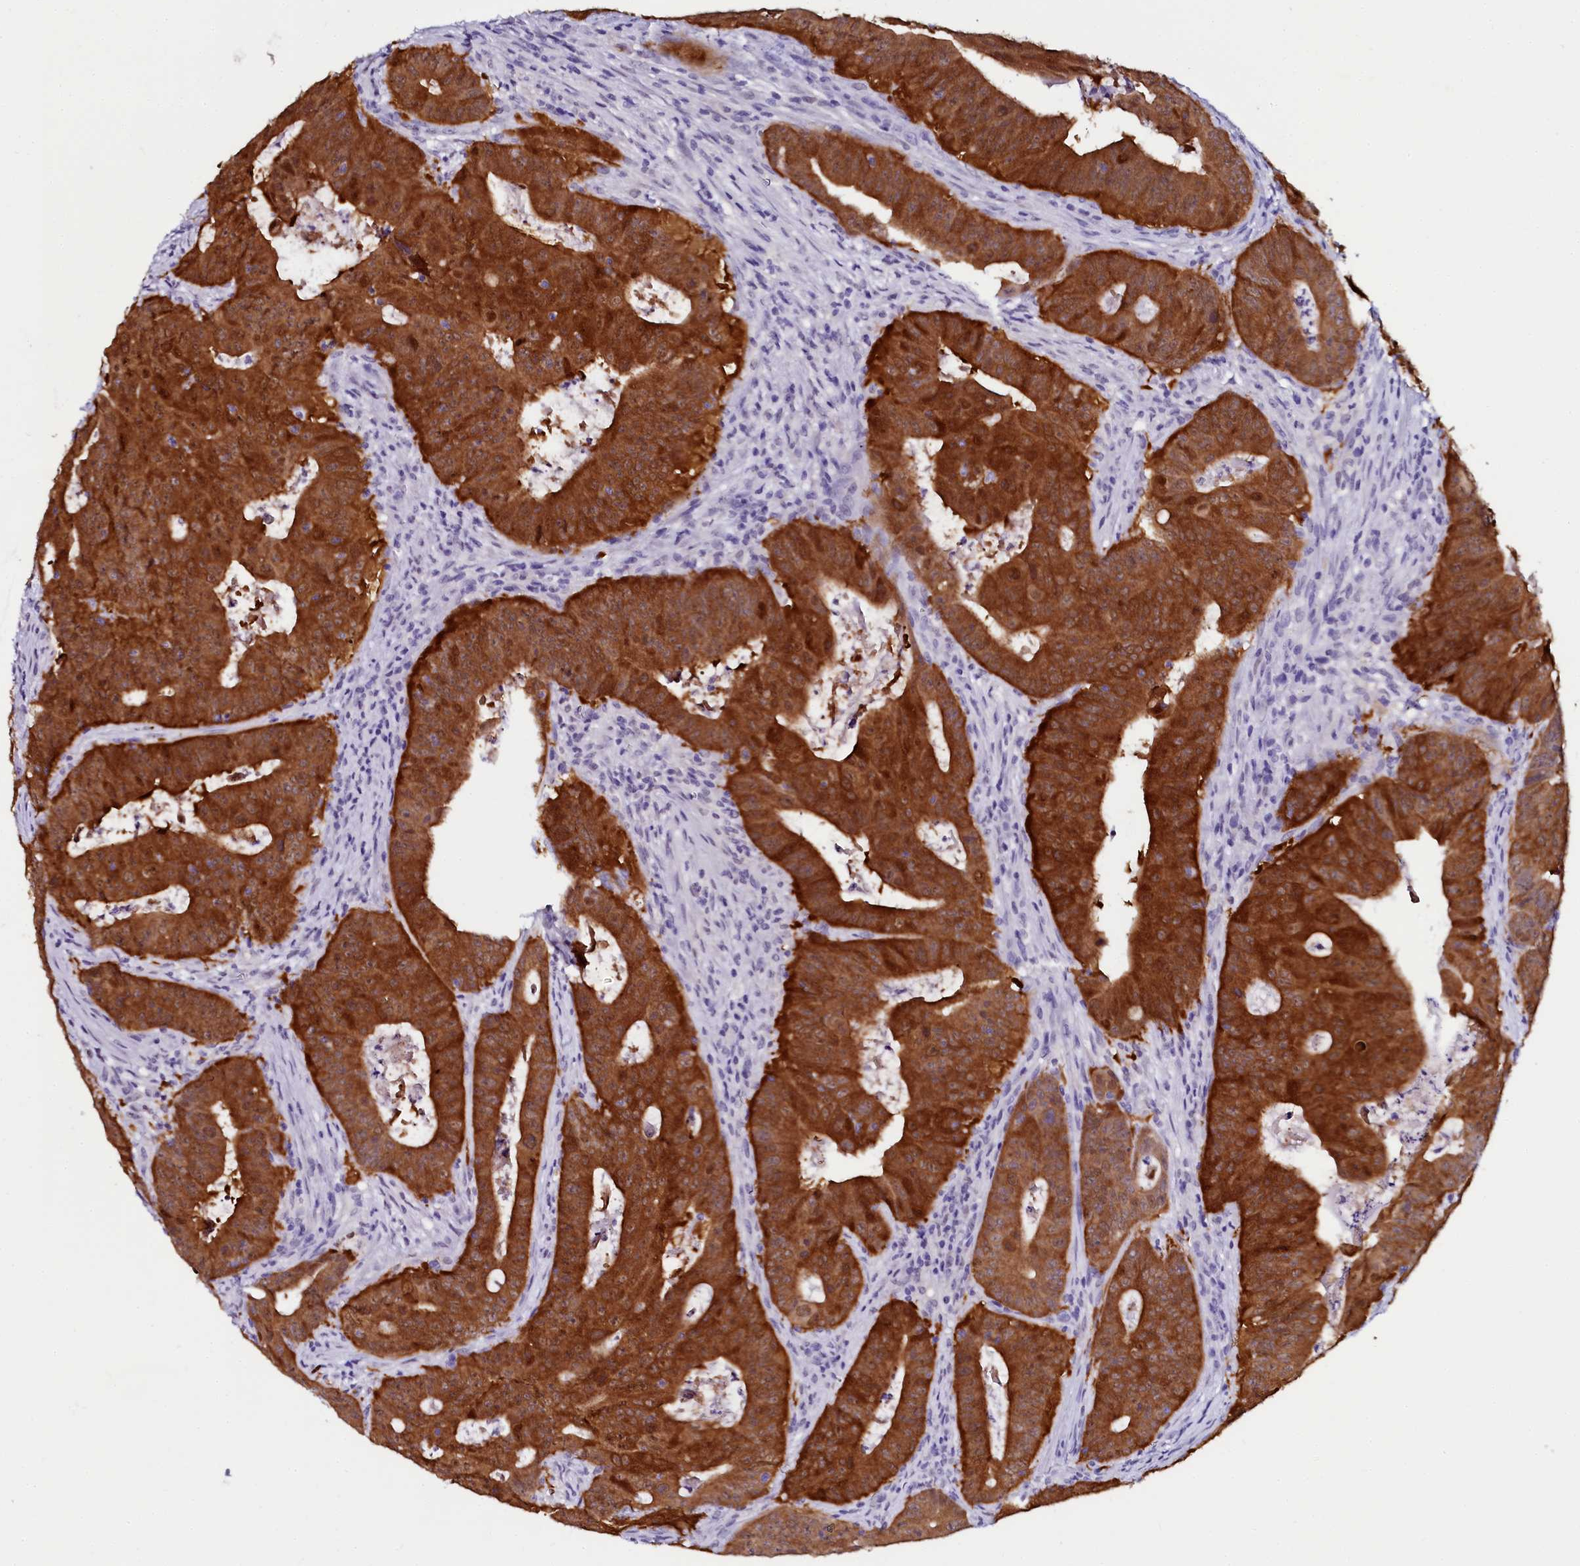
{"staining": {"intensity": "strong", "quantity": ">75%", "location": "cytoplasmic/membranous,nuclear"}, "tissue": "colorectal cancer", "cell_type": "Tumor cells", "image_type": "cancer", "snomed": [{"axis": "morphology", "description": "Adenocarcinoma, NOS"}, {"axis": "topography", "description": "Rectum"}], "caption": "This histopathology image reveals colorectal adenocarcinoma stained with IHC to label a protein in brown. The cytoplasmic/membranous and nuclear of tumor cells show strong positivity for the protein. Nuclei are counter-stained blue.", "gene": "SORD", "patient": {"sex": "female", "age": 75}}